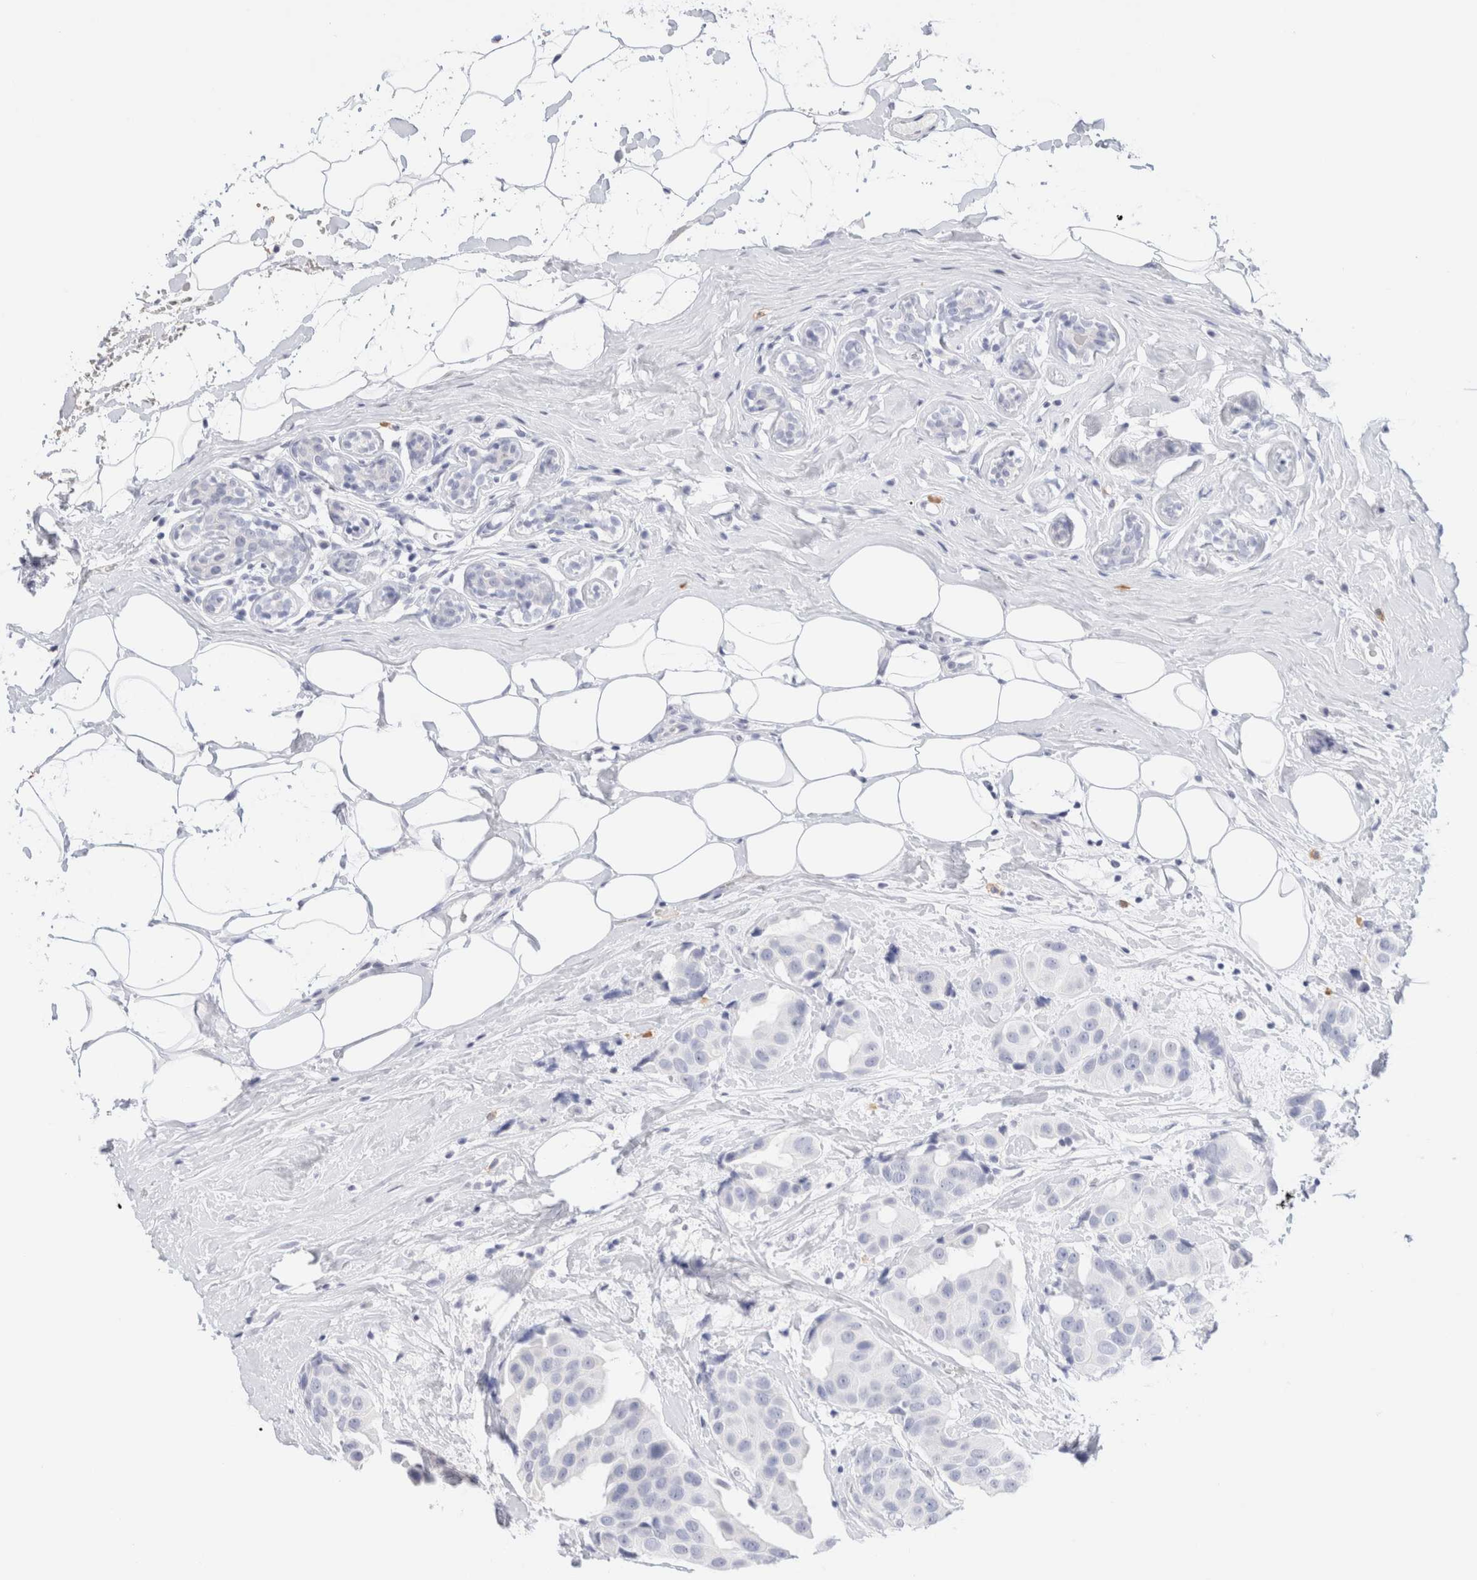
{"staining": {"intensity": "negative", "quantity": "none", "location": "none"}, "tissue": "breast cancer", "cell_type": "Tumor cells", "image_type": "cancer", "snomed": [{"axis": "morphology", "description": "Normal tissue, NOS"}, {"axis": "morphology", "description": "Duct carcinoma"}, {"axis": "topography", "description": "Breast"}], "caption": "There is no significant staining in tumor cells of breast invasive ductal carcinoma.", "gene": "ARG1", "patient": {"sex": "female", "age": 39}}